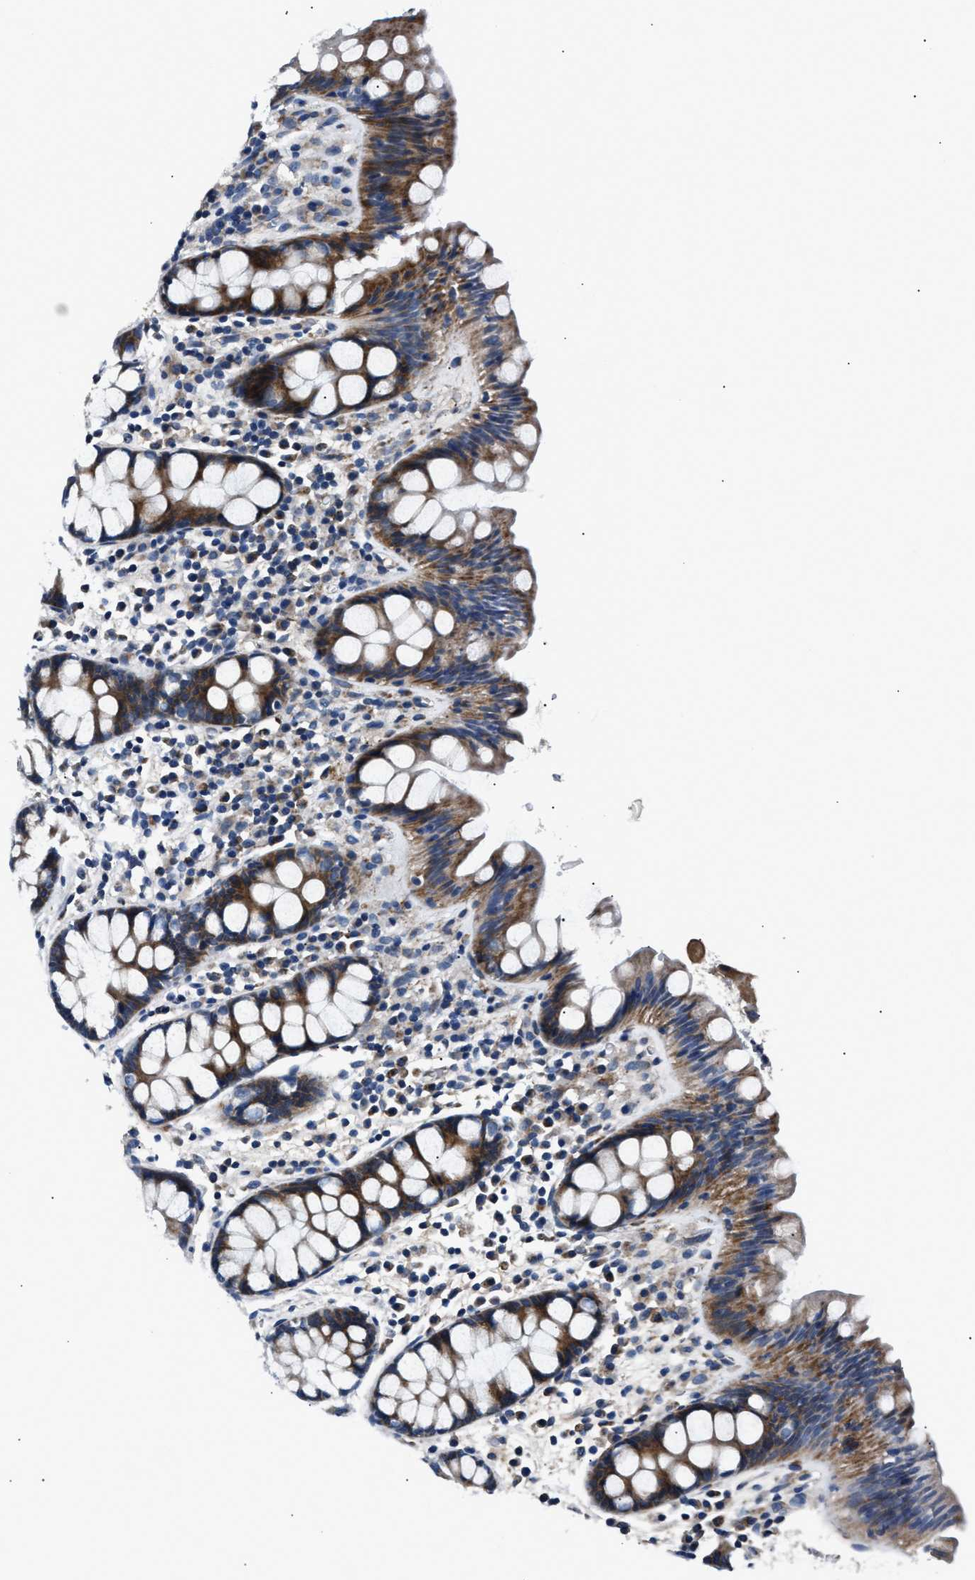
{"staining": {"intensity": "moderate", "quantity": "<25%", "location": "nuclear"}, "tissue": "colon", "cell_type": "Endothelial cells", "image_type": "normal", "snomed": [{"axis": "morphology", "description": "Normal tissue, NOS"}, {"axis": "topography", "description": "Colon"}], "caption": "The micrograph displays staining of benign colon, revealing moderate nuclear protein expression (brown color) within endothelial cells.", "gene": "DNAJC24", "patient": {"sex": "female", "age": 80}}